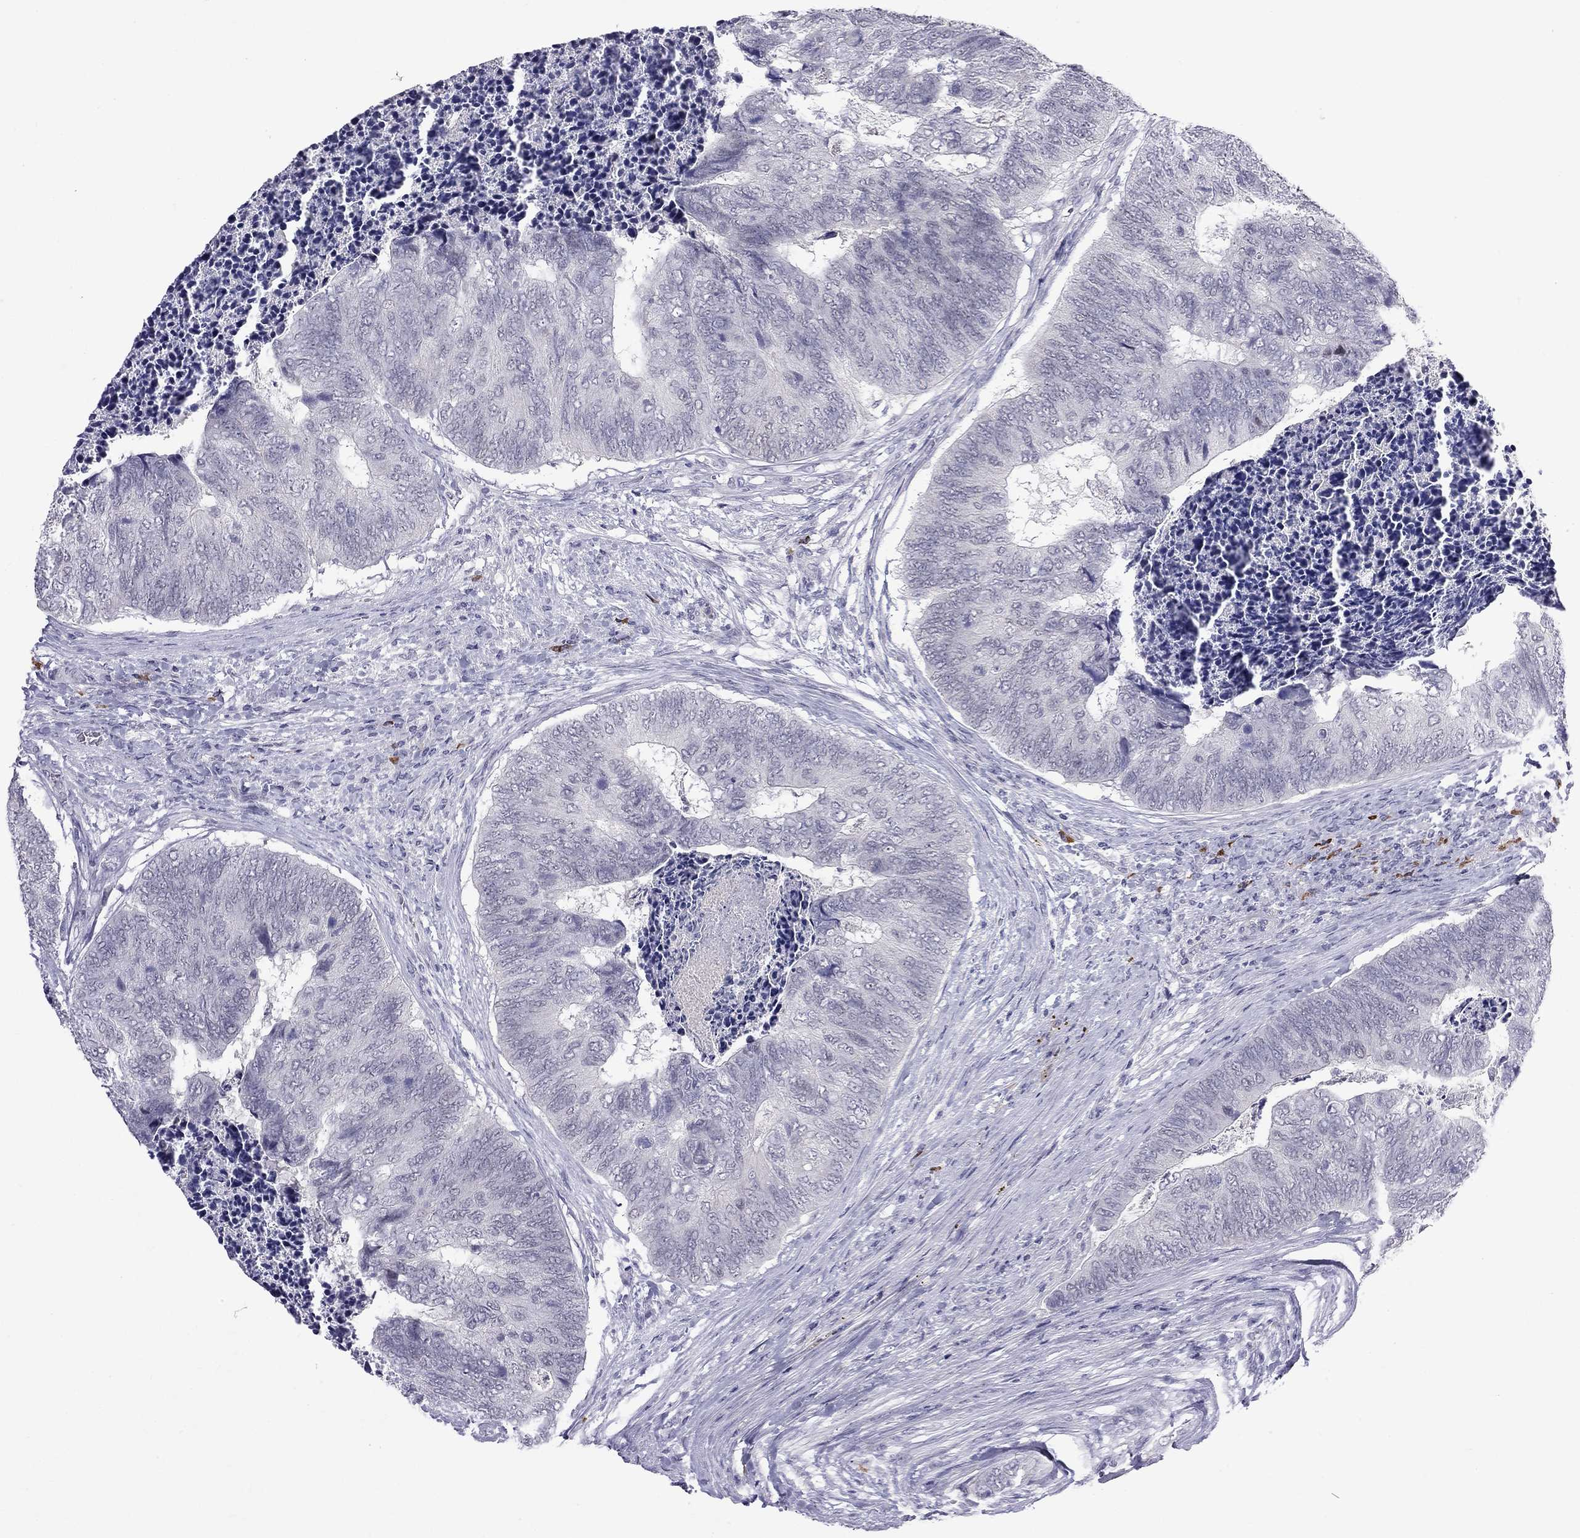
{"staining": {"intensity": "negative", "quantity": "none", "location": "none"}, "tissue": "colorectal cancer", "cell_type": "Tumor cells", "image_type": "cancer", "snomed": [{"axis": "morphology", "description": "Adenocarcinoma, NOS"}, {"axis": "topography", "description": "Colon"}], "caption": "A high-resolution histopathology image shows immunohistochemistry (IHC) staining of colorectal cancer (adenocarcinoma), which demonstrates no significant staining in tumor cells. The staining was performed using DAB (3,3'-diaminobenzidine) to visualize the protein expression in brown, while the nuclei were stained in blue with hematoxylin (Magnification: 20x).", "gene": "RTL9", "patient": {"sex": "female", "age": 67}}